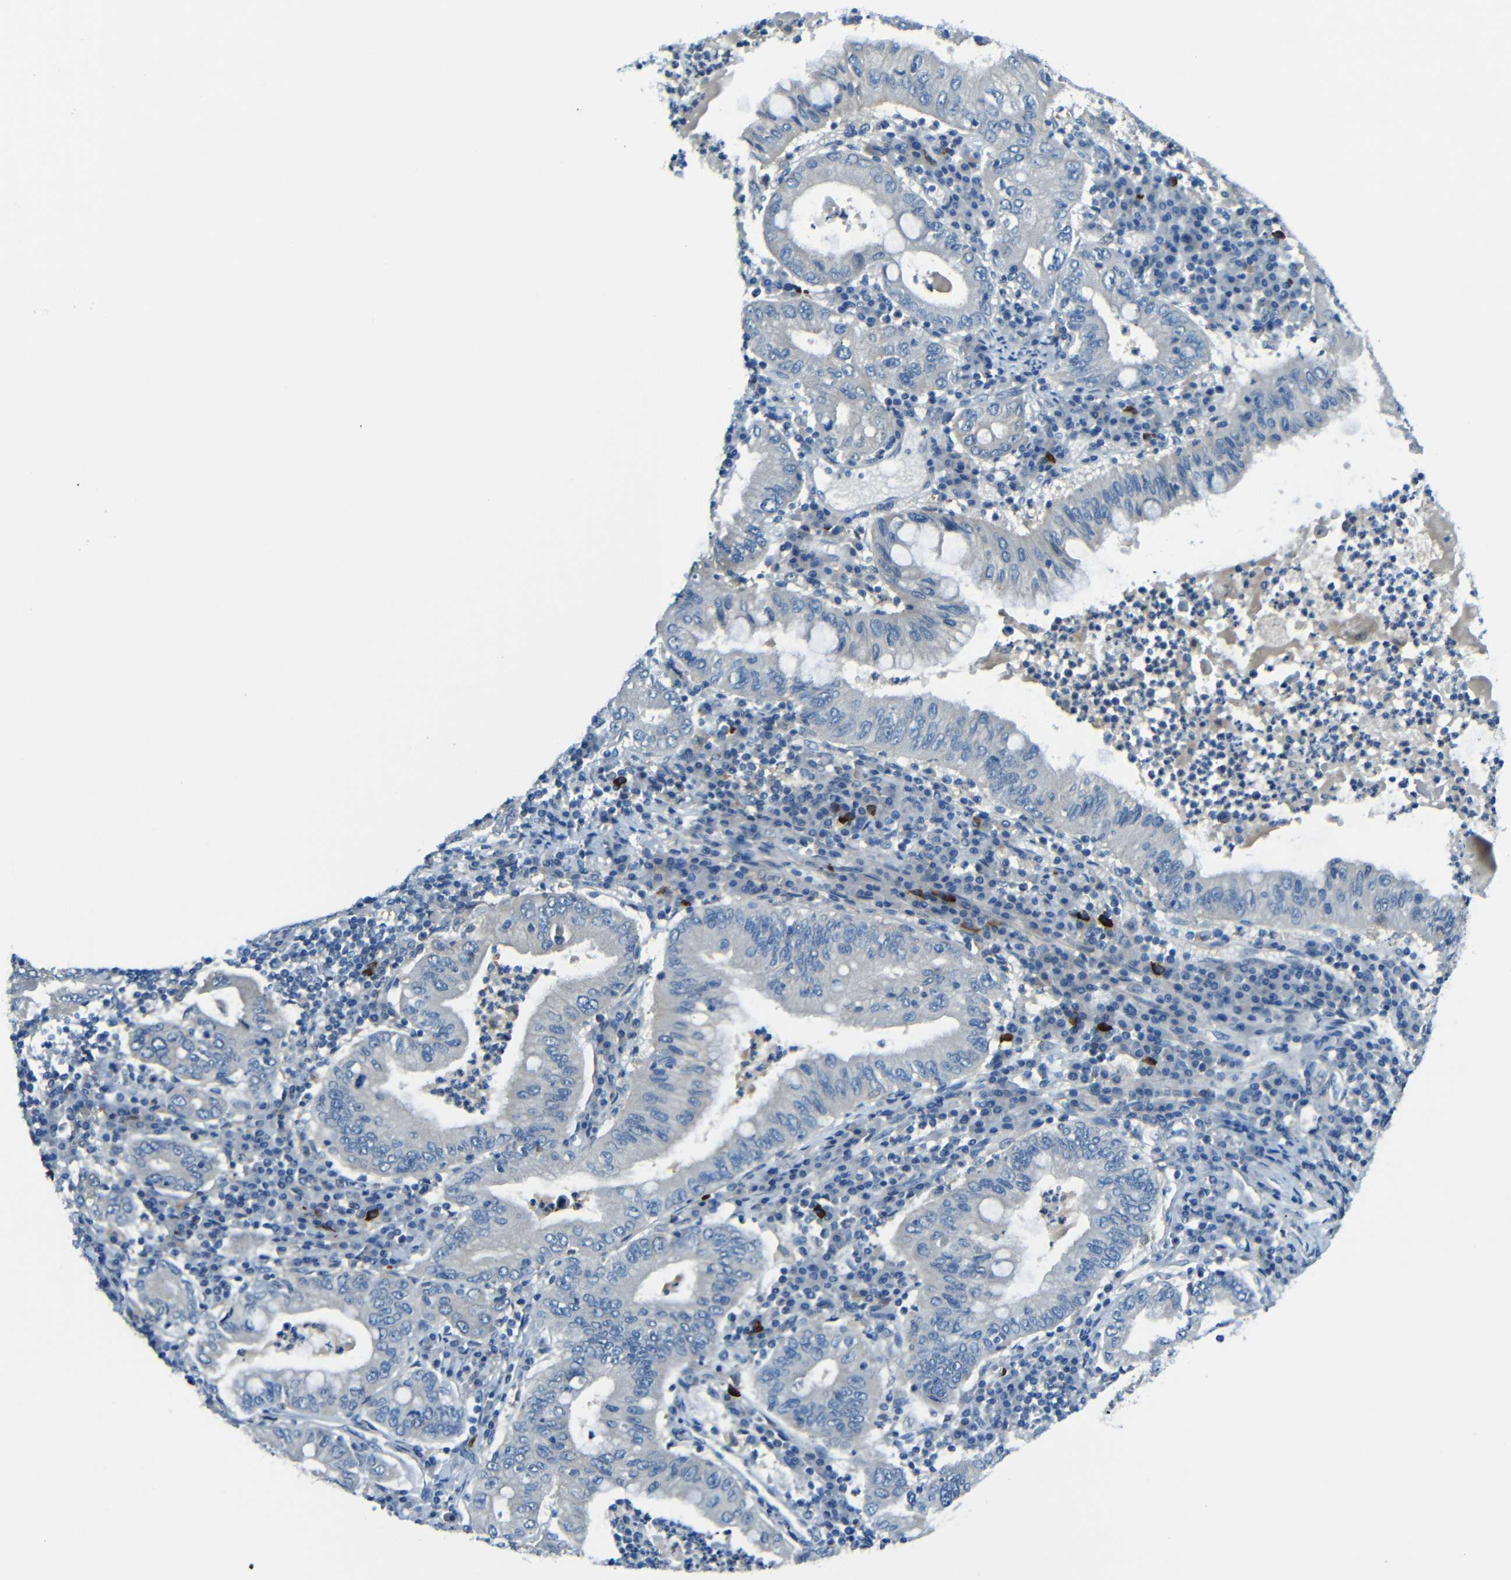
{"staining": {"intensity": "negative", "quantity": "none", "location": "none"}, "tissue": "stomach cancer", "cell_type": "Tumor cells", "image_type": "cancer", "snomed": [{"axis": "morphology", "description": "Normal tissue, NOS"}, {"axis": "morphology", "description": "Adenocarcinoma, NOS"}, {"axis": "topography", "description": "Esophagus"}, {"axis": "topography", "description": "Stomach, upper"}, {"axis": "topography", "description": "Peripheral nerve tissue"}], "caption": "High power microscopy photomicrograph of an IHC micrograph of stomach adenocarcinoma, revealing no significant staining in tumor cells.", "gene": "CYP26B1", "patient": {"sex": "male", "age": 62}}